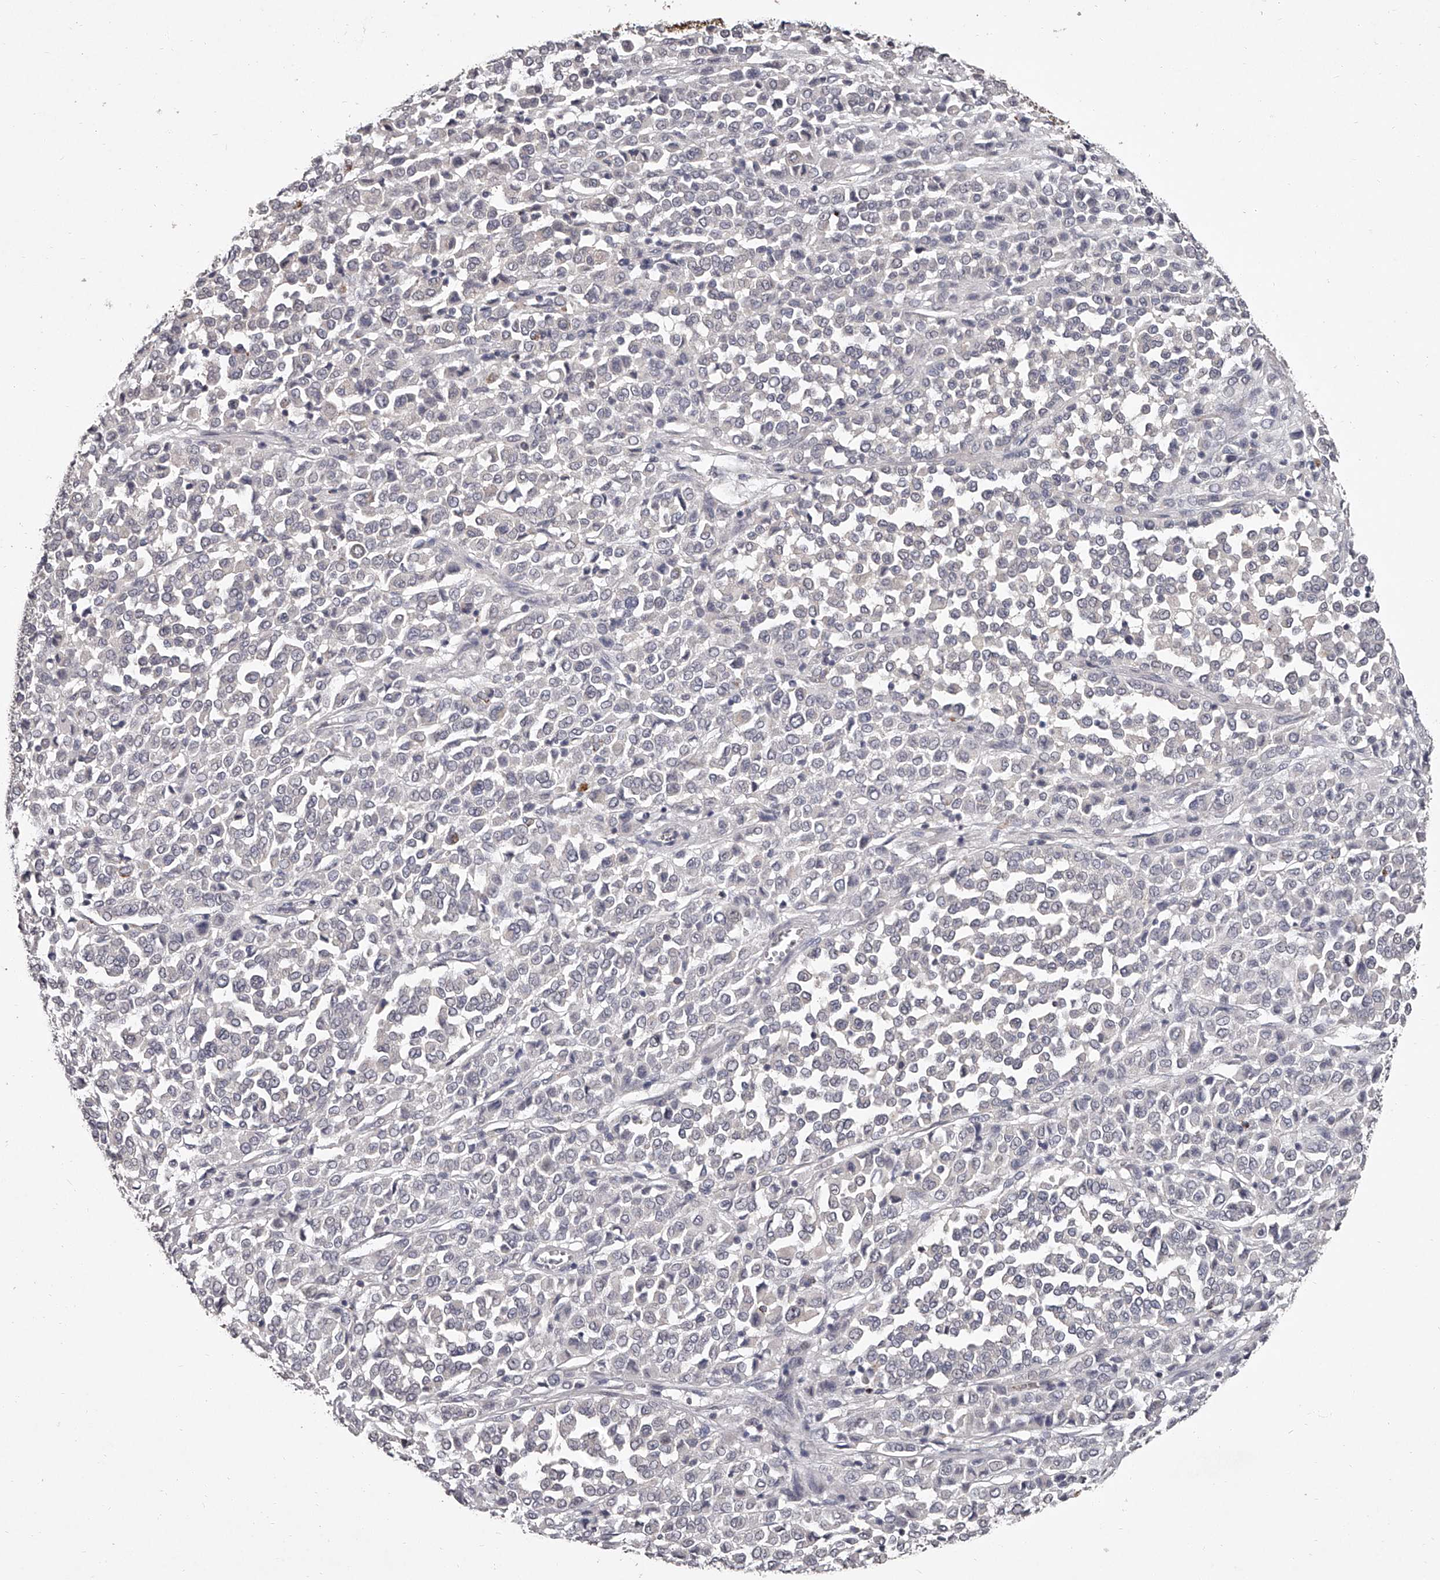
{"staining": {"intensity": "negative", "quantity": "none", "location": "none"}, "tissue": "melanoma", "cell_type": "Tumor cells", "image_type": "cancer", "snomed": [{"axis": "morphology", "description": "Malignant melanoma, Metastatic site"}, {"axis": "topography", "description": "Pancreas"}], "caption": "This image is of malignant melanoma (metastatic site) stained with immunohistochemistry (IHC) to label a protein in brown with the nuclei are counter-stained blue. There is no staining in tumor cells.", "gene": "NT5DC1", "patient": {"sex": "female", "age": 30}}